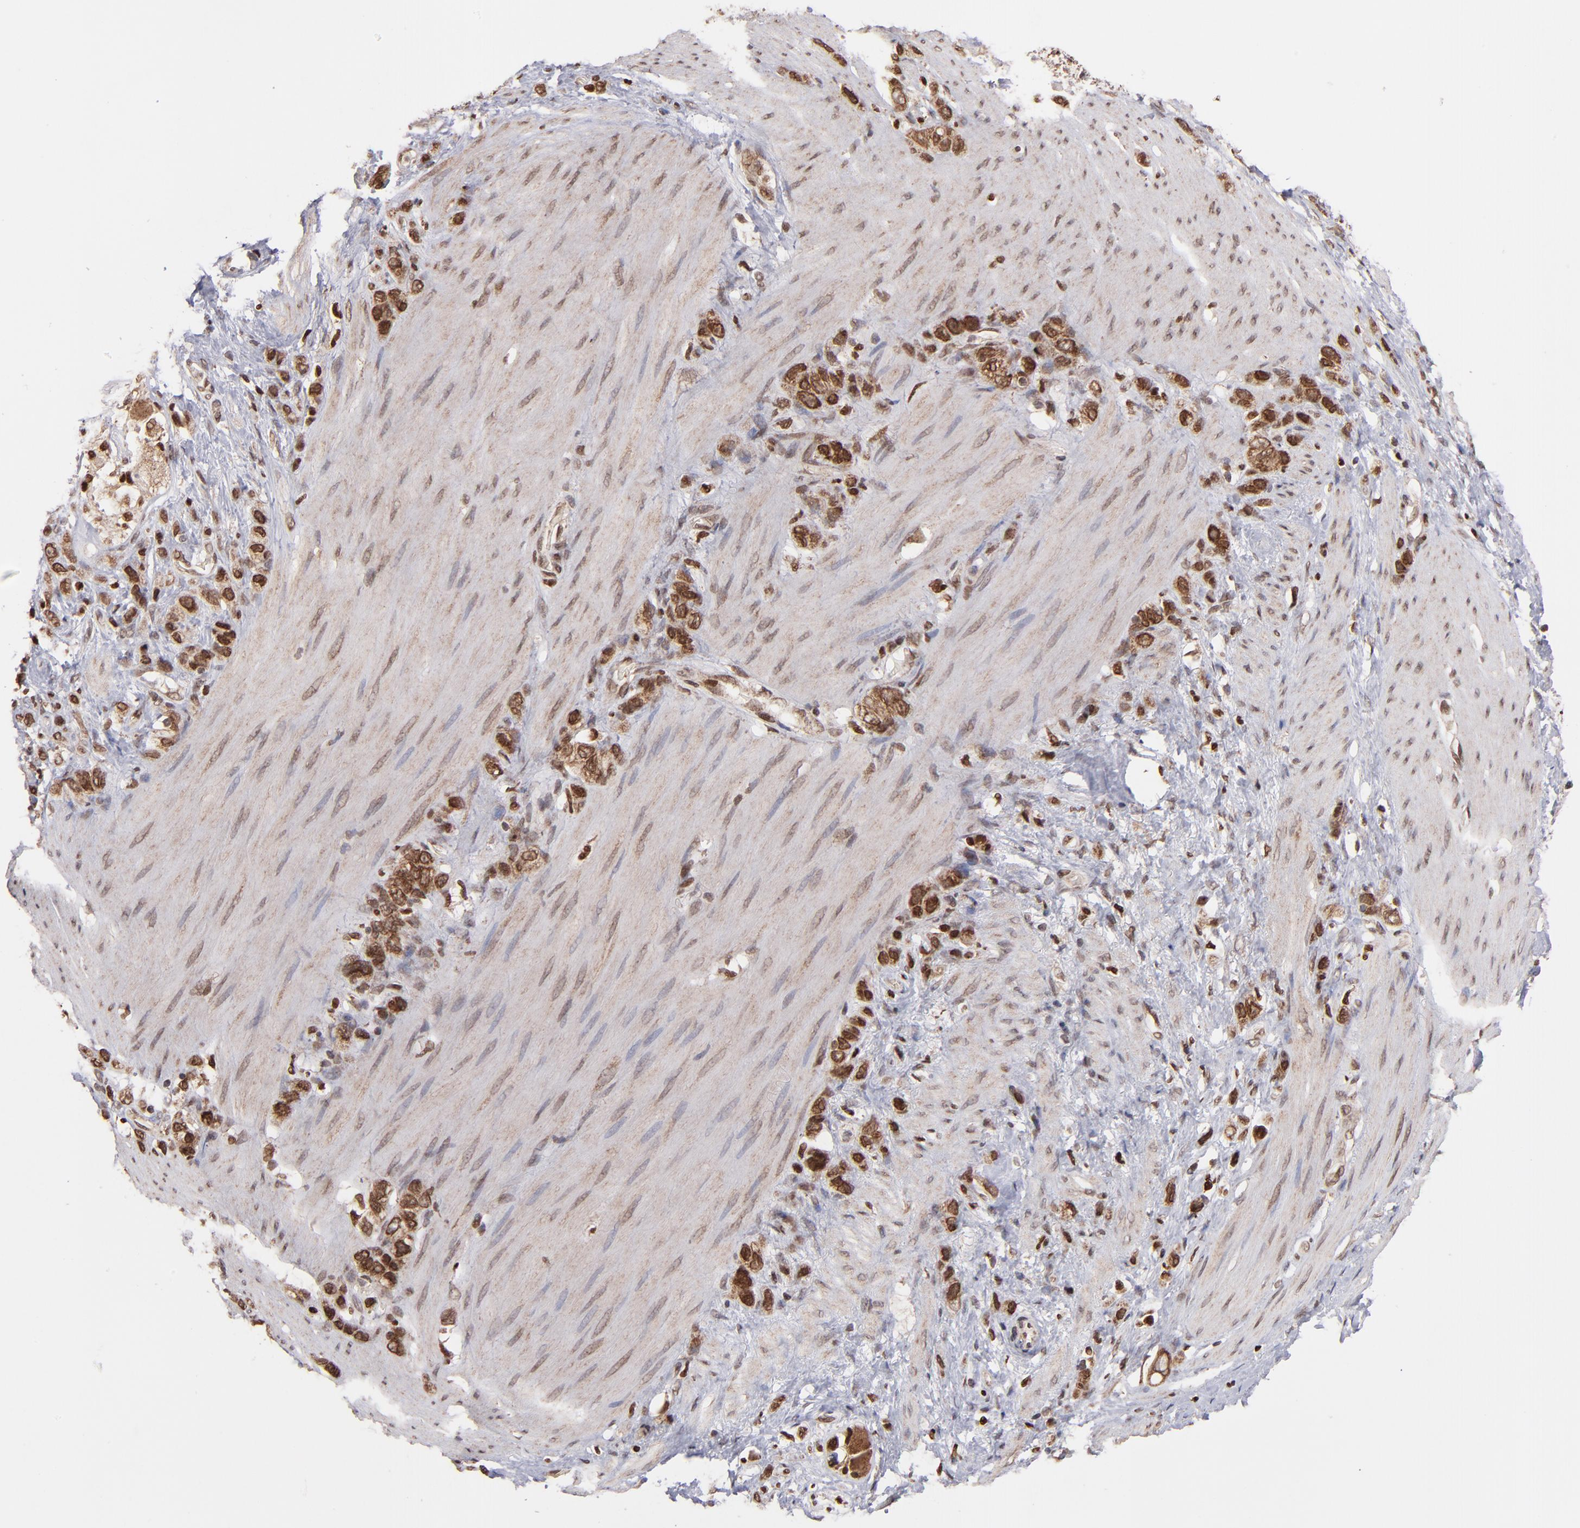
{"staining": {"intensity": "strong", "quantity": ">75%", "location": "cytoplasmic/membranous,nuclear"}, "tissue": "stomach cancer", "cell_type": "Tumor cells", "image_type": "cancer", "snomed": [{"axis": "morphology", "description": "Normal tissue, NOS"}, {"axis": "morphology", "description": "Adenocarcinoma, NOS"}, {"axis": "morphology", "description": "Adenocarcinoma, High grade"}, {"axis": "topography", "description": "Stomach, upper"}, {"axis": "topography", "description": "Stomach"}], "caption": "Adenocarcinoma (high-grade) (stomach) tissue reveals strong cytoplasmic/membranous and nuclear expression in approximately >75% of tumor cells", "gene": "TOP1MT", "patient": {"sex": "female", "age": 65}}